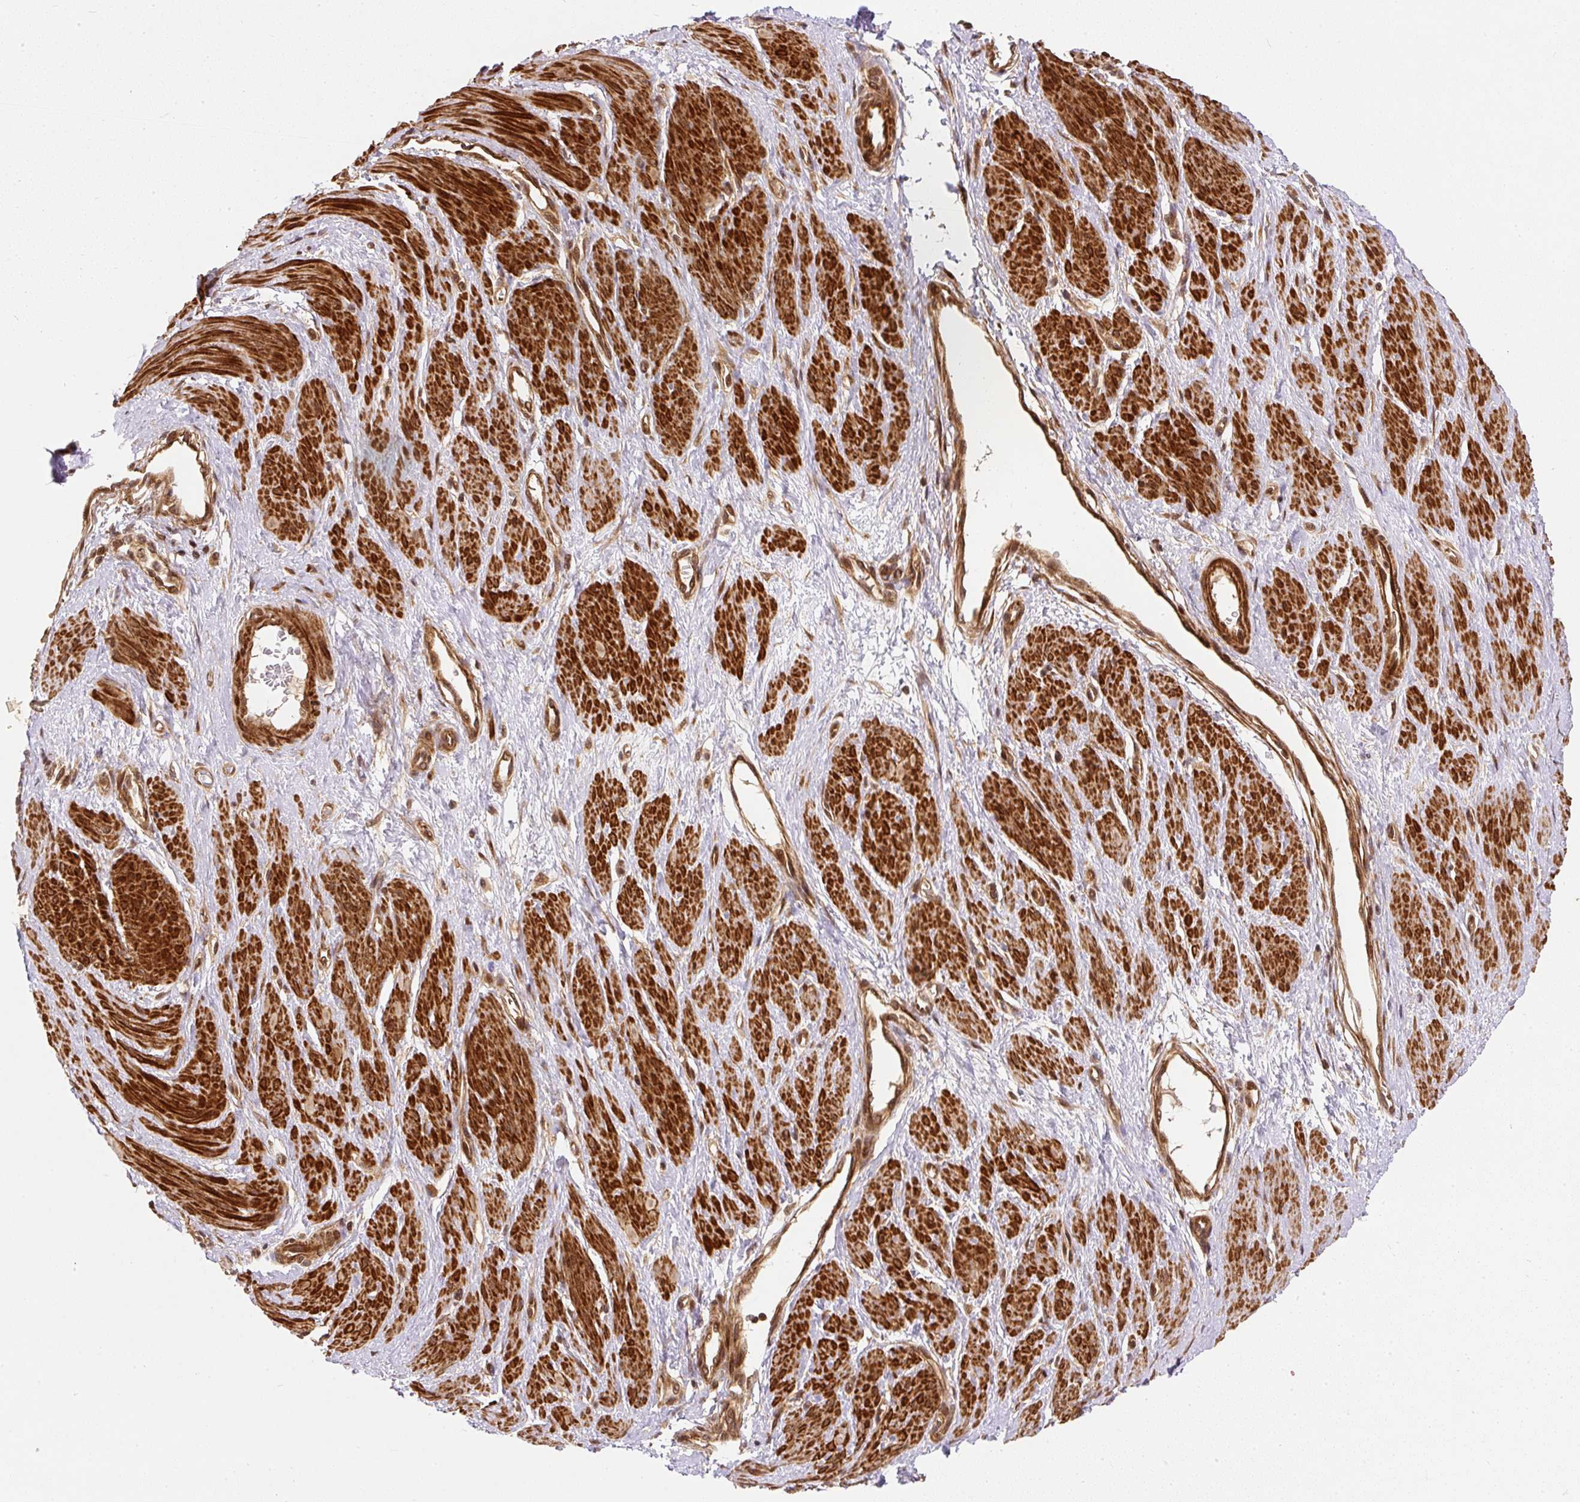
{"staining": {"intensity": "strong", "quantity": ">75%", "location": "cytoplasmic/membranous"}, "tissue": "smooth muscle", "cell_type": "Smooth muscle cells", "image_type": "normal", "snomed": [{"axis": "morphology", "description": "Normal tissue, NOS"}, {"axis": "topography", "description": "Smooth muscle"}, {"axis": "topography", "description": "Uterus"}], "caption": "Smooth muscle stained for a protein exhibits strong cytoplasmic/membranous positivity in smooth muscle cells. Using DAB (3,3'-diaminobenzidine) (brown) and hematoxylin (blue) stains, captured at high magnification using brightfield microscopy.", "gene": "PSMD1", "patient": {"sex": "female", "age": 39}}